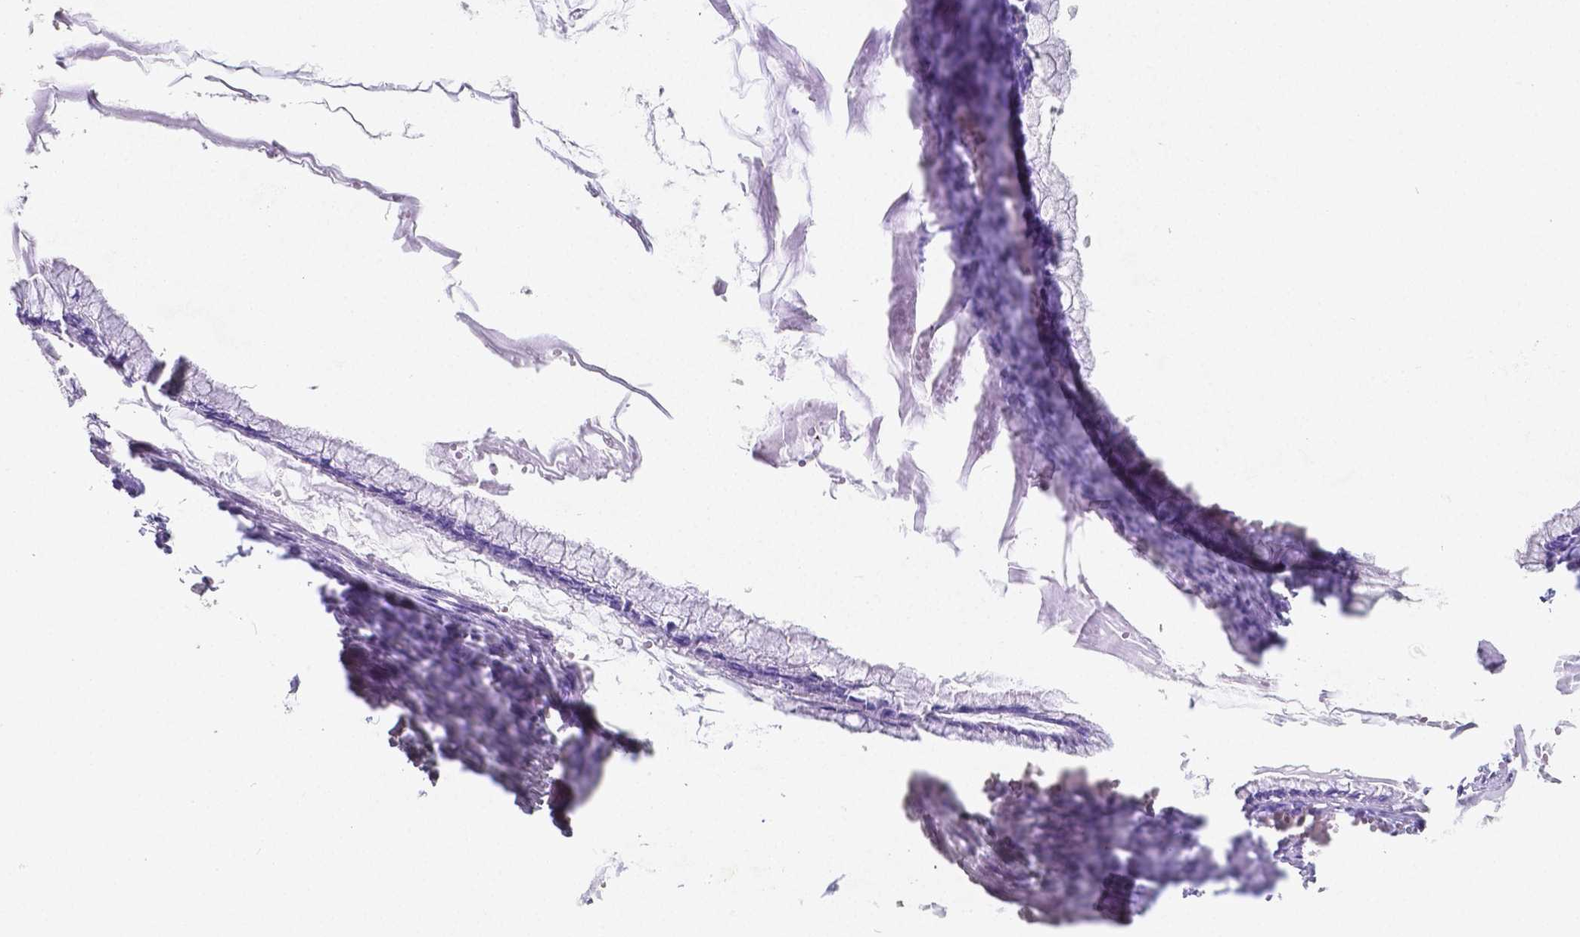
{"staining": {"intensity": "negative", "quantity": "none", "location": "none"}, "tissue": "ovarian cancer", "cell_type": "Tumor cells", "image_type": "cancer", "snomed": [{"axis": "morphology", "description": "Cystadenocarcinoma, mucinous, NOS"}, {"axis": "topography", "description": "Ovary"}], "caption": "The micrograph exhibits no significant staining in tumor cells of mucinous cystadenocarcinoma (ovarian).", "gene": "SATB2", "patient": {"sex": "female", "age": 67}}